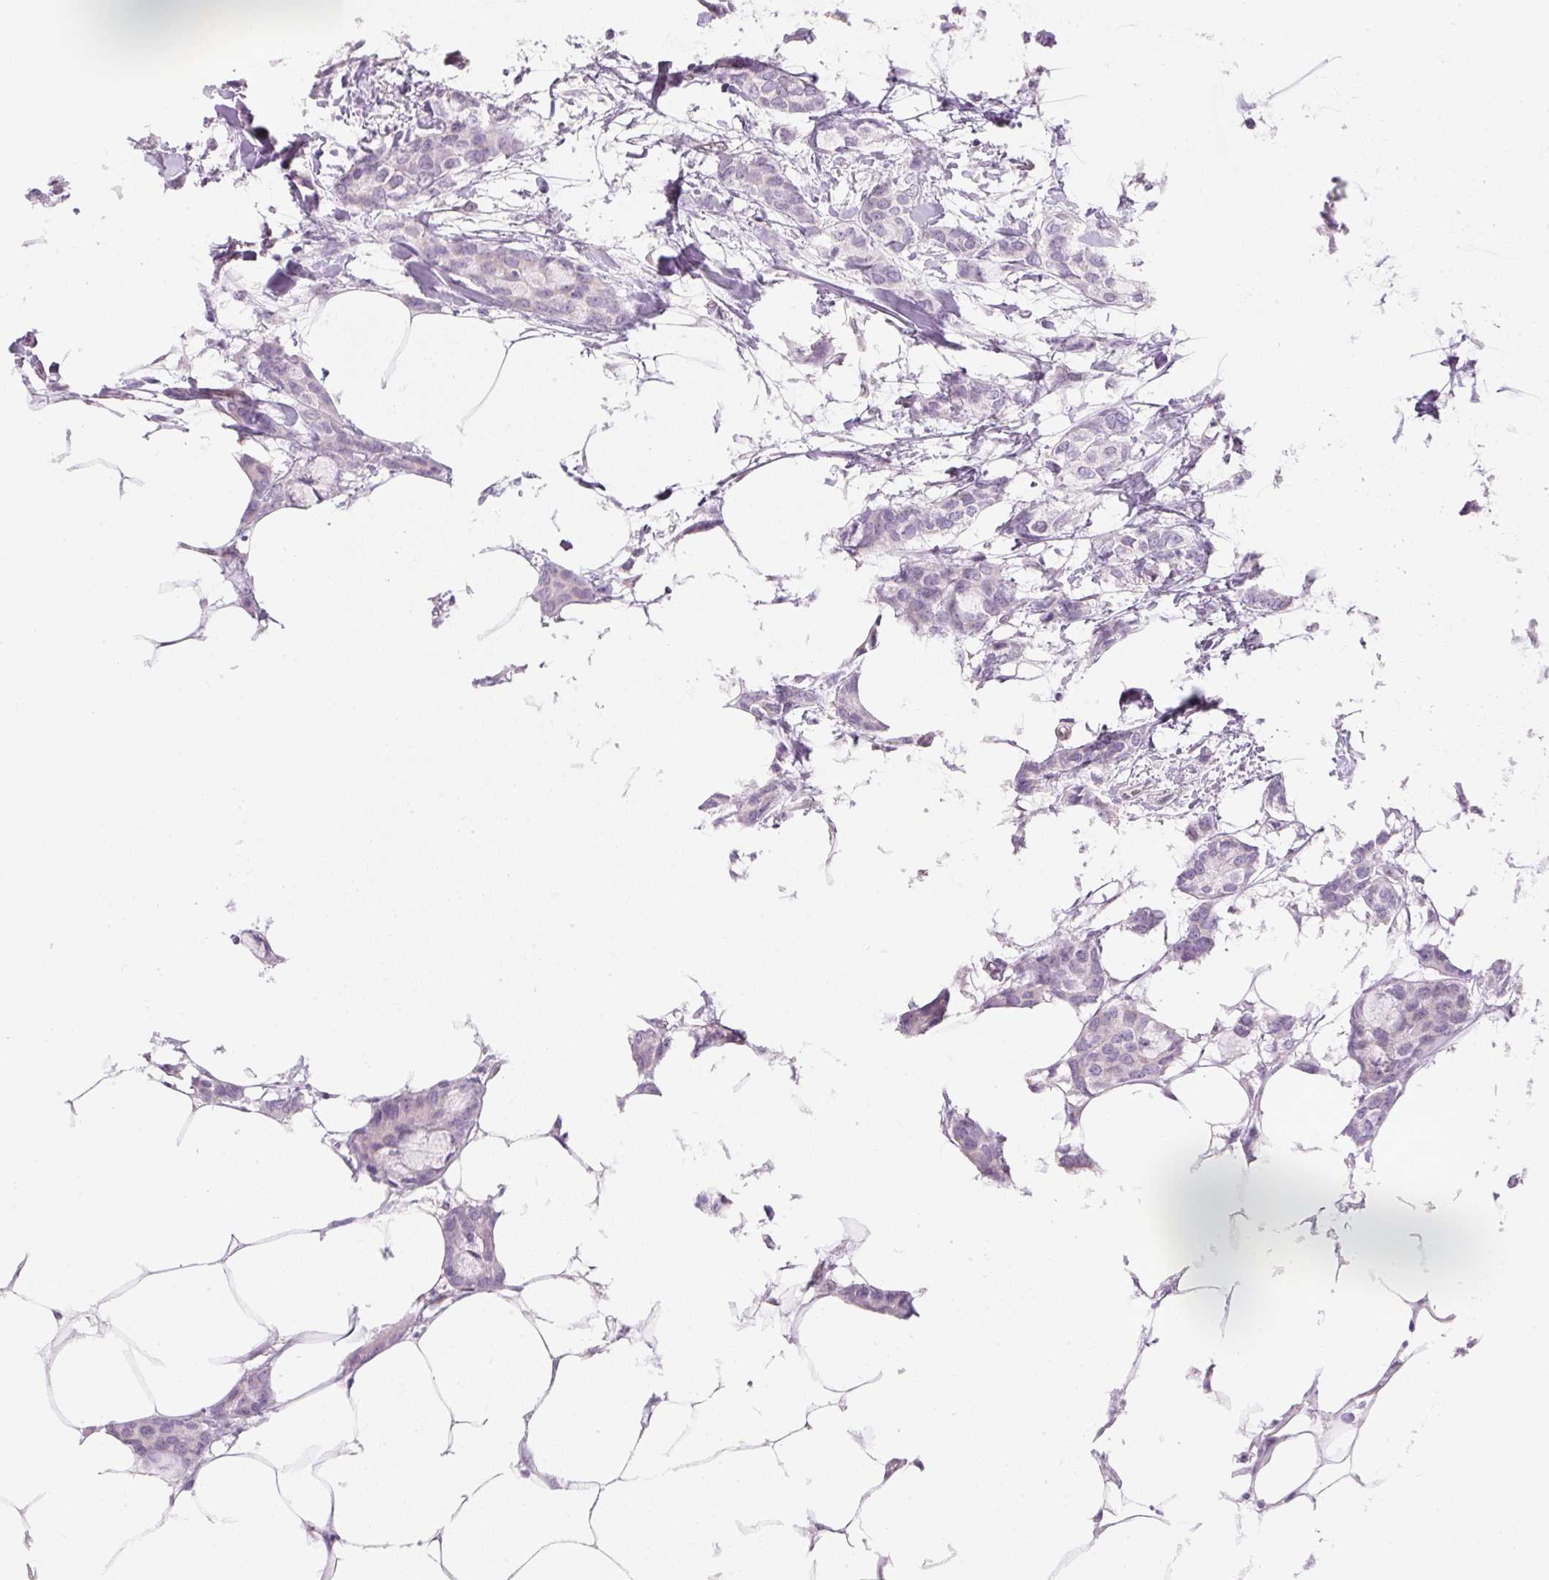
{"staining": {"intensity": "negative", "quantity": "none", "location": "none"}, "tissue": "breast cancer", "cell_type": "Tumor cells", "image_type": "cancer", "snomed": [{"axis": "morphology", "description": "Duct carcinoma"}, {"axis": "topography", "description": "Breast"}], "caption": "This is an immunohistochemistry (IHC) histopathology image of intraductal carcinoma (breast). There is no expression in tumor cells.", "gene": "SYNE3", "patient": {"sex": "female", "age": 73}}